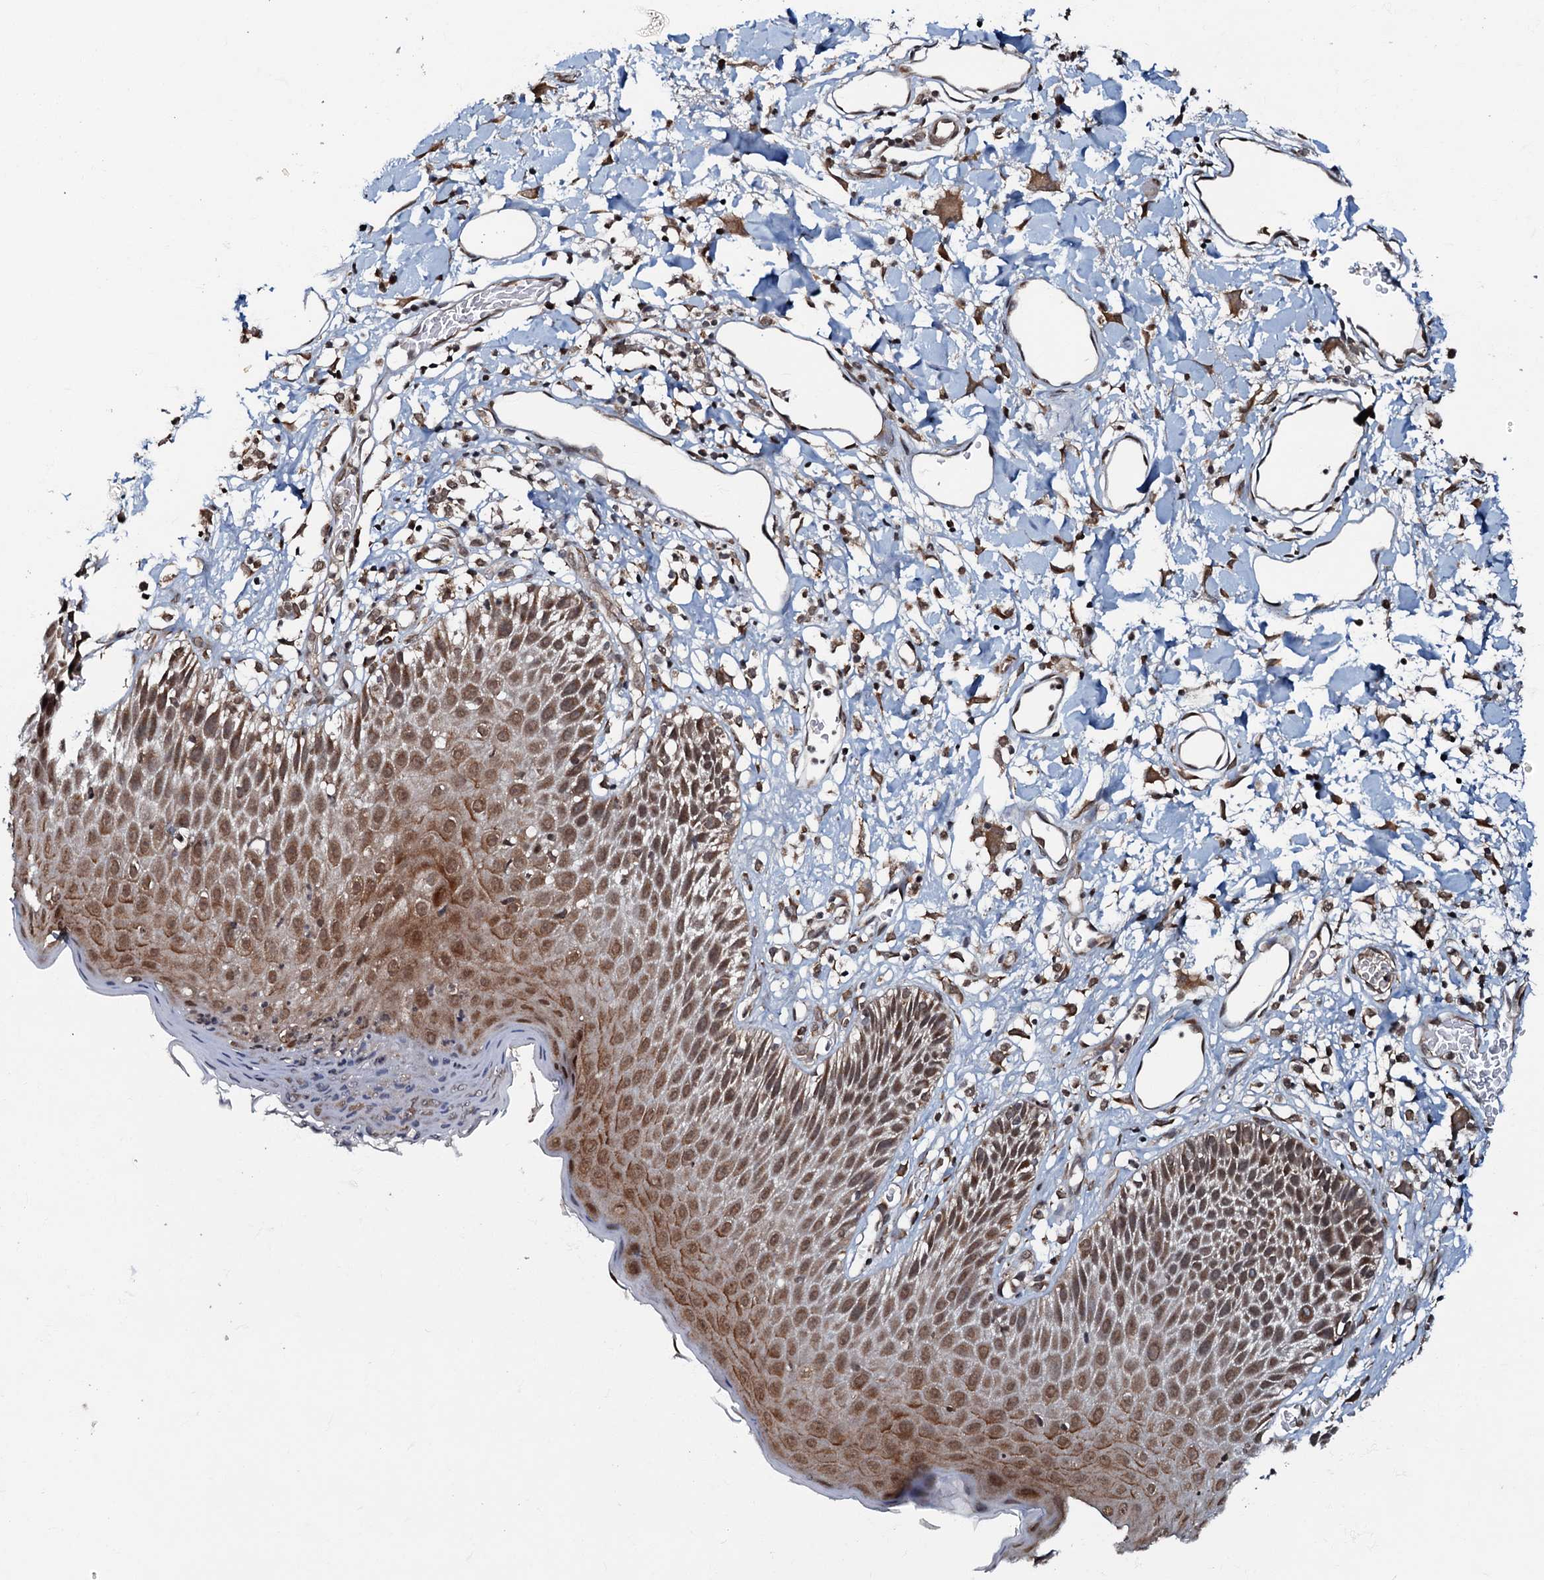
{"staining": {"intensity": "moderate", "quantity": ">75%", "location": "cytoplasmic/membranous,nuclear"}, "tissue": "skin", "cell_type": "Epidermal cells", "image_type": "normal", "snomed": [{"axis": "morphology", "description": "Normal tissue, NOS"}, {"axis": "topography", "description": "Vulva"}], "caption": "This histopathology image displays normal skin stained with immunohistochemistry (IHC) to label a protein in brown. The cytoplasmic/membranous,nuclear of epidermal cells show moderate positivity for the protein. Nuclei are counter-stained blue.", "gene": "C18orf32", "patient": {"sex": "female", "age": 68}}